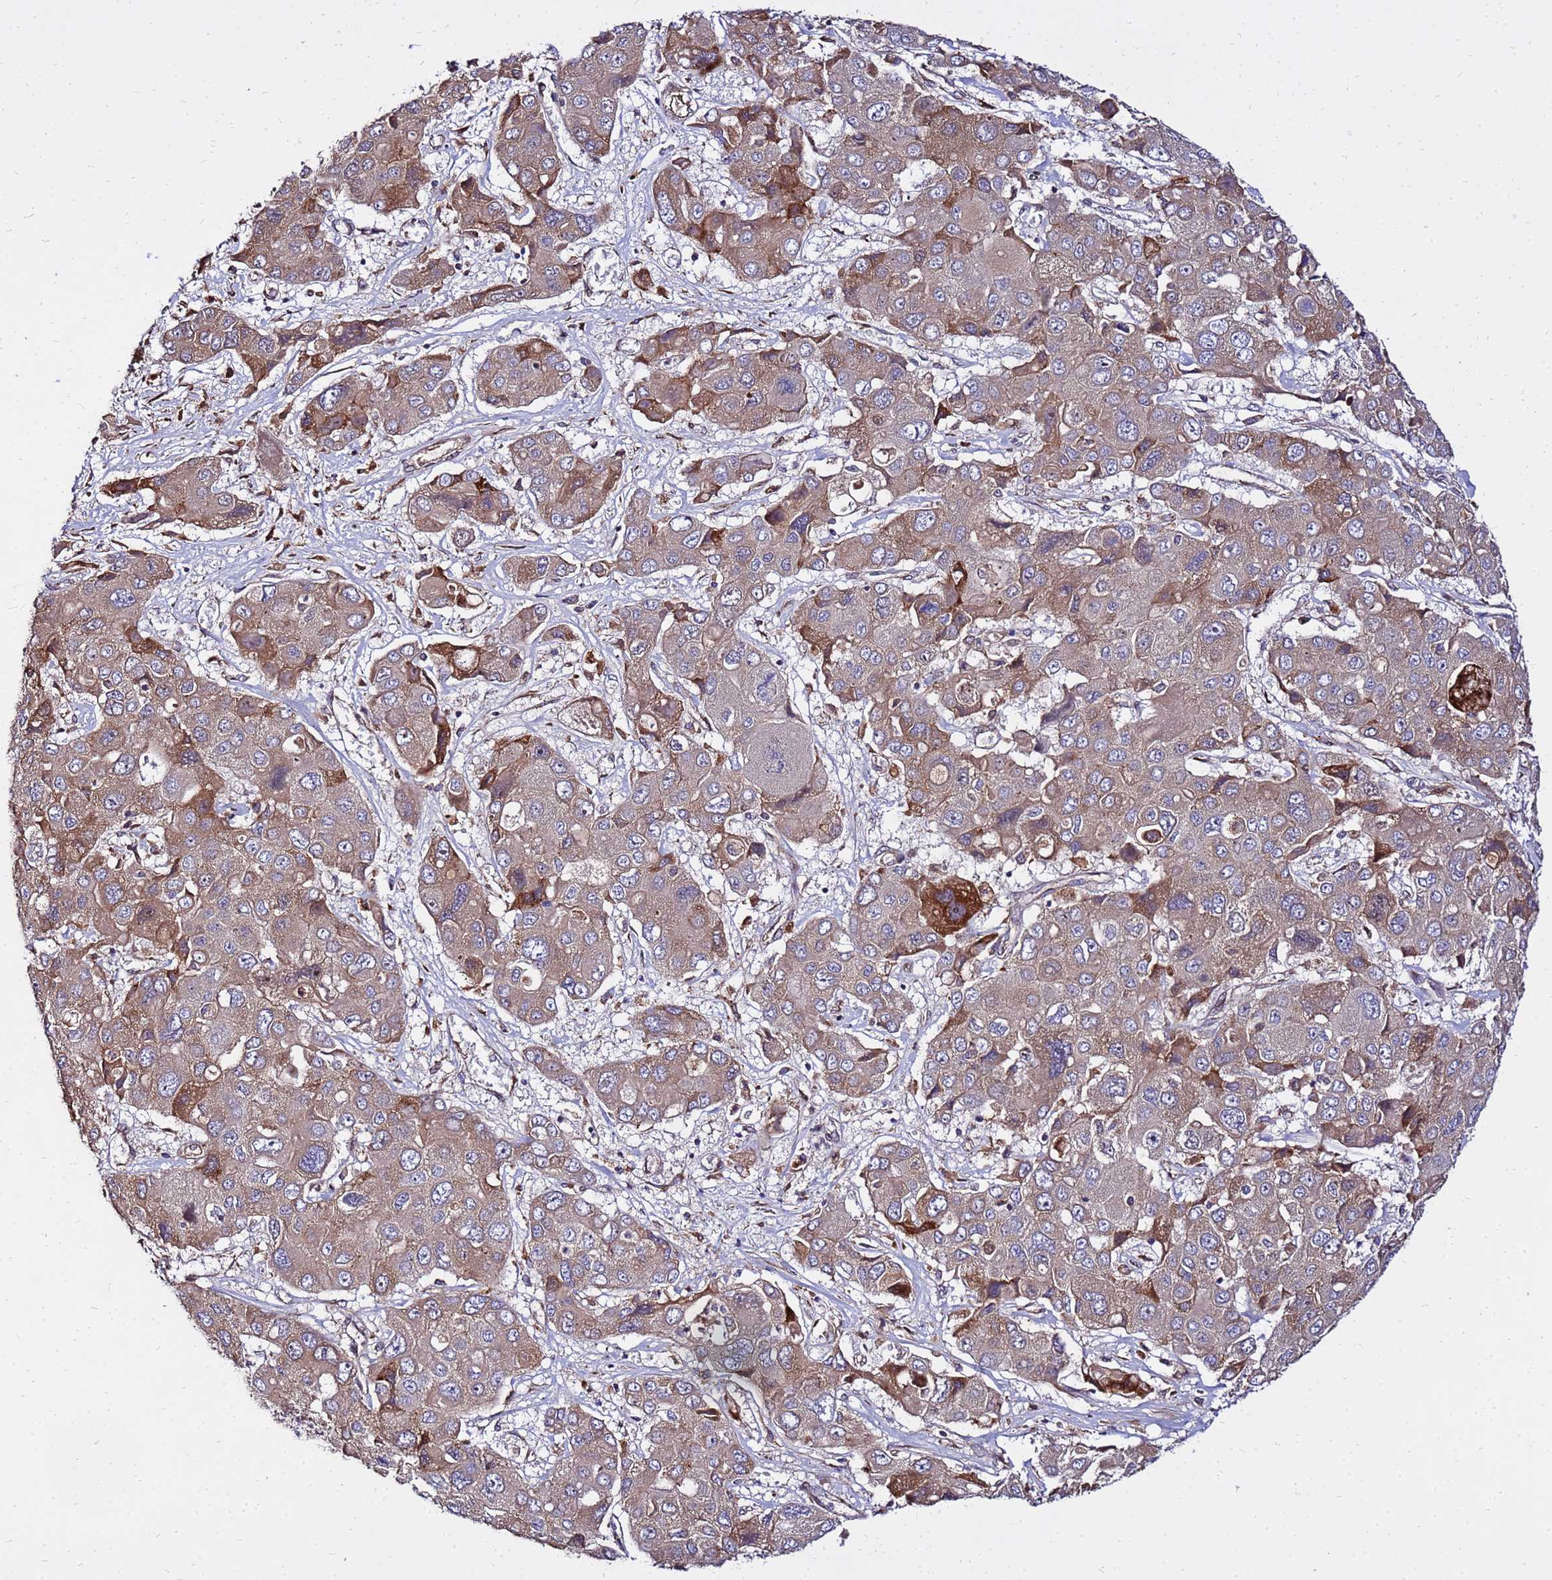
{"staining": {"intensity": "moderate", "quantity": ">75%", "location": "cytoplasmic/membranous"}, "tissue": "liver cancer", "cell_type": "Tumor cells", "image_type": "cancer", "snomed": [{"axis": "morphology", "description": "Cholangiocarcinoma"}, {"axis": "topography", "description": "Liver"}], "caption": "DAB immunohistochemical staining of liver cancer (cholangiocarcinoma) displays moderate cytoplasmic/membranous protein staining in about >75% of tumor cells.", "gene": "WWC2", "patient": {"sex": "male", "age": 67}}